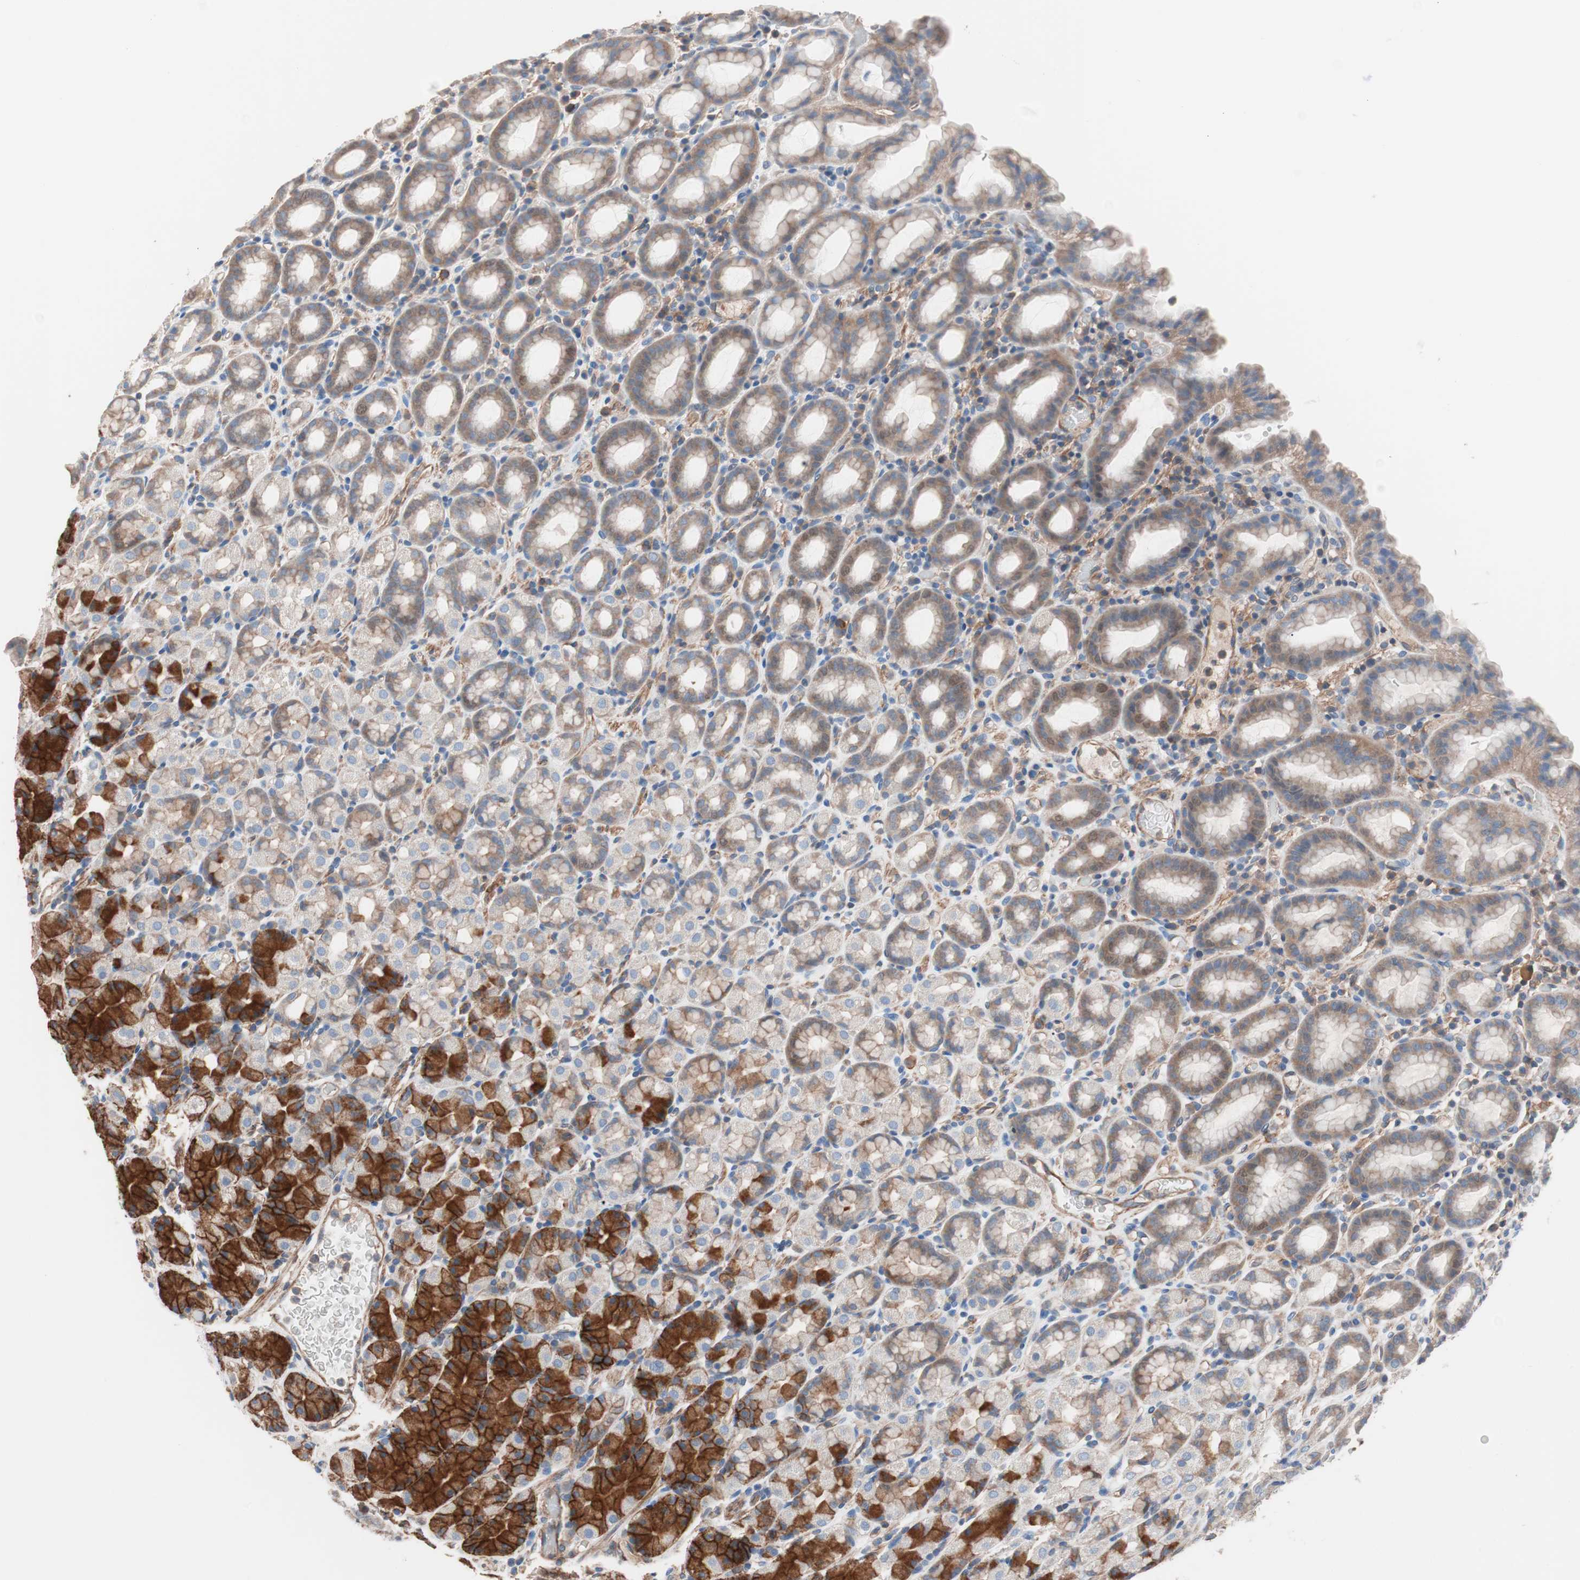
{"staining": {"intensity": "strong", "quantity": "25%-75%", "location": "cytoplasmic/membranous"}, "tissue": "stomach", "cell_type": "Glandular cells", "image_type": "normal", "snomed": [{"axis": "morphology", "description": "Normal tissue, NOS"}, {"axis": "topography", "description": "Stomach, upper"}], "caption": "High-power microscopy captured an IHC micrograph of unremarkable stomach, revealing strong cytoplasmic/membranous positivity in approximately 25%-75% of glandular cells.", "gene": "GPR160", "patient": {"sex": "male", "age": 68}}